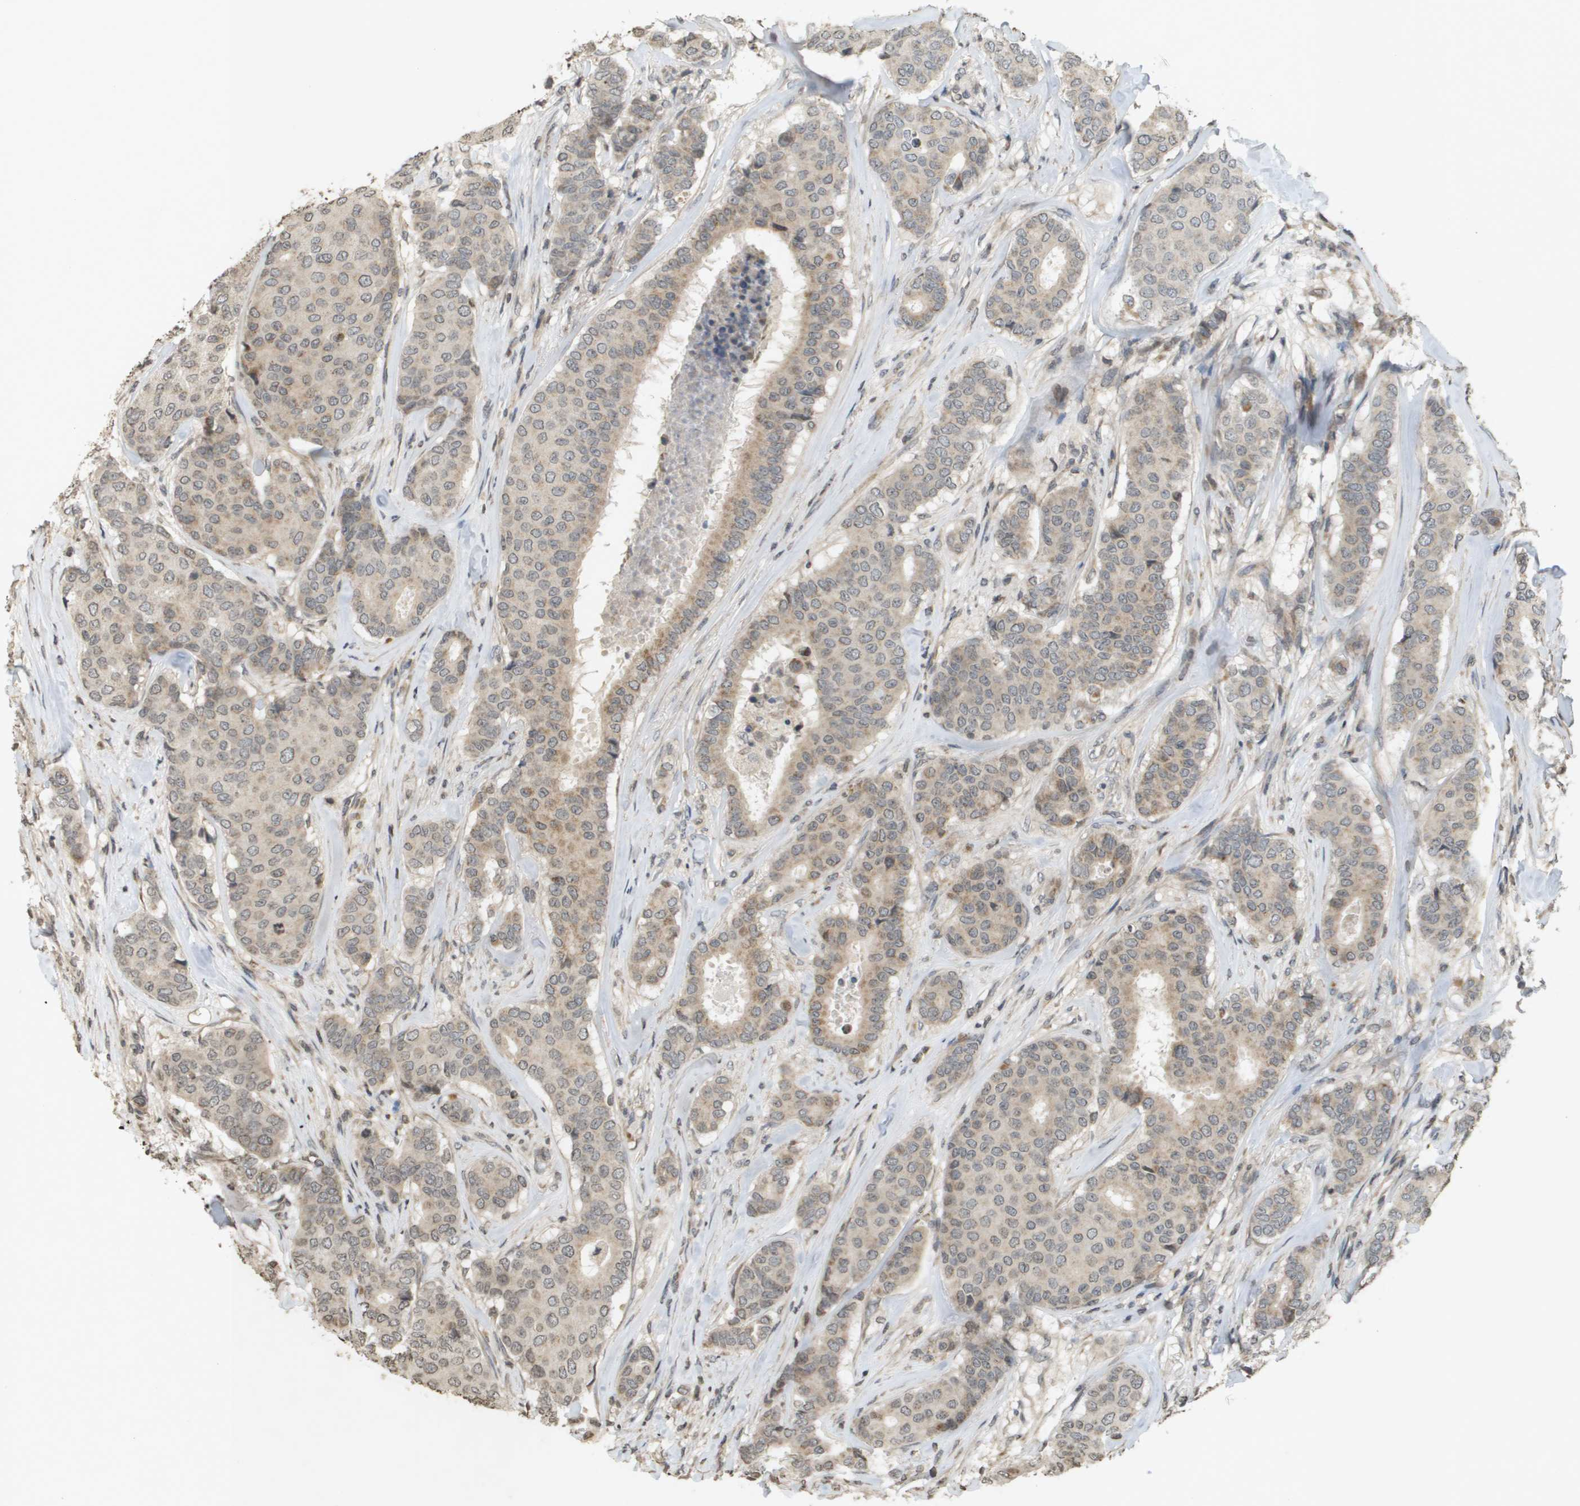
{"staining": {"intensity": "weak", "quantity": "25%-75%", "location": "cytoplasmic/membranous"}, "tissue": "breast cancer", "cell_type": "Tumor cells", "image_type": "cancer", "snomed": [{"axis": "morphology", "description": "Duct carcinoma"}, {"axis": "topography", "description": "Breast"}], "caption": "Protein expression analysis of human infiltrating ductal carcinoma (breast) reveals weak cytoplasmic/membranous positivity in approximately 25%-75% of tumor cells. Nuclei are stained in blue.", "gene": "RAB21", "patient": {"sex": "female", "age": 75}}